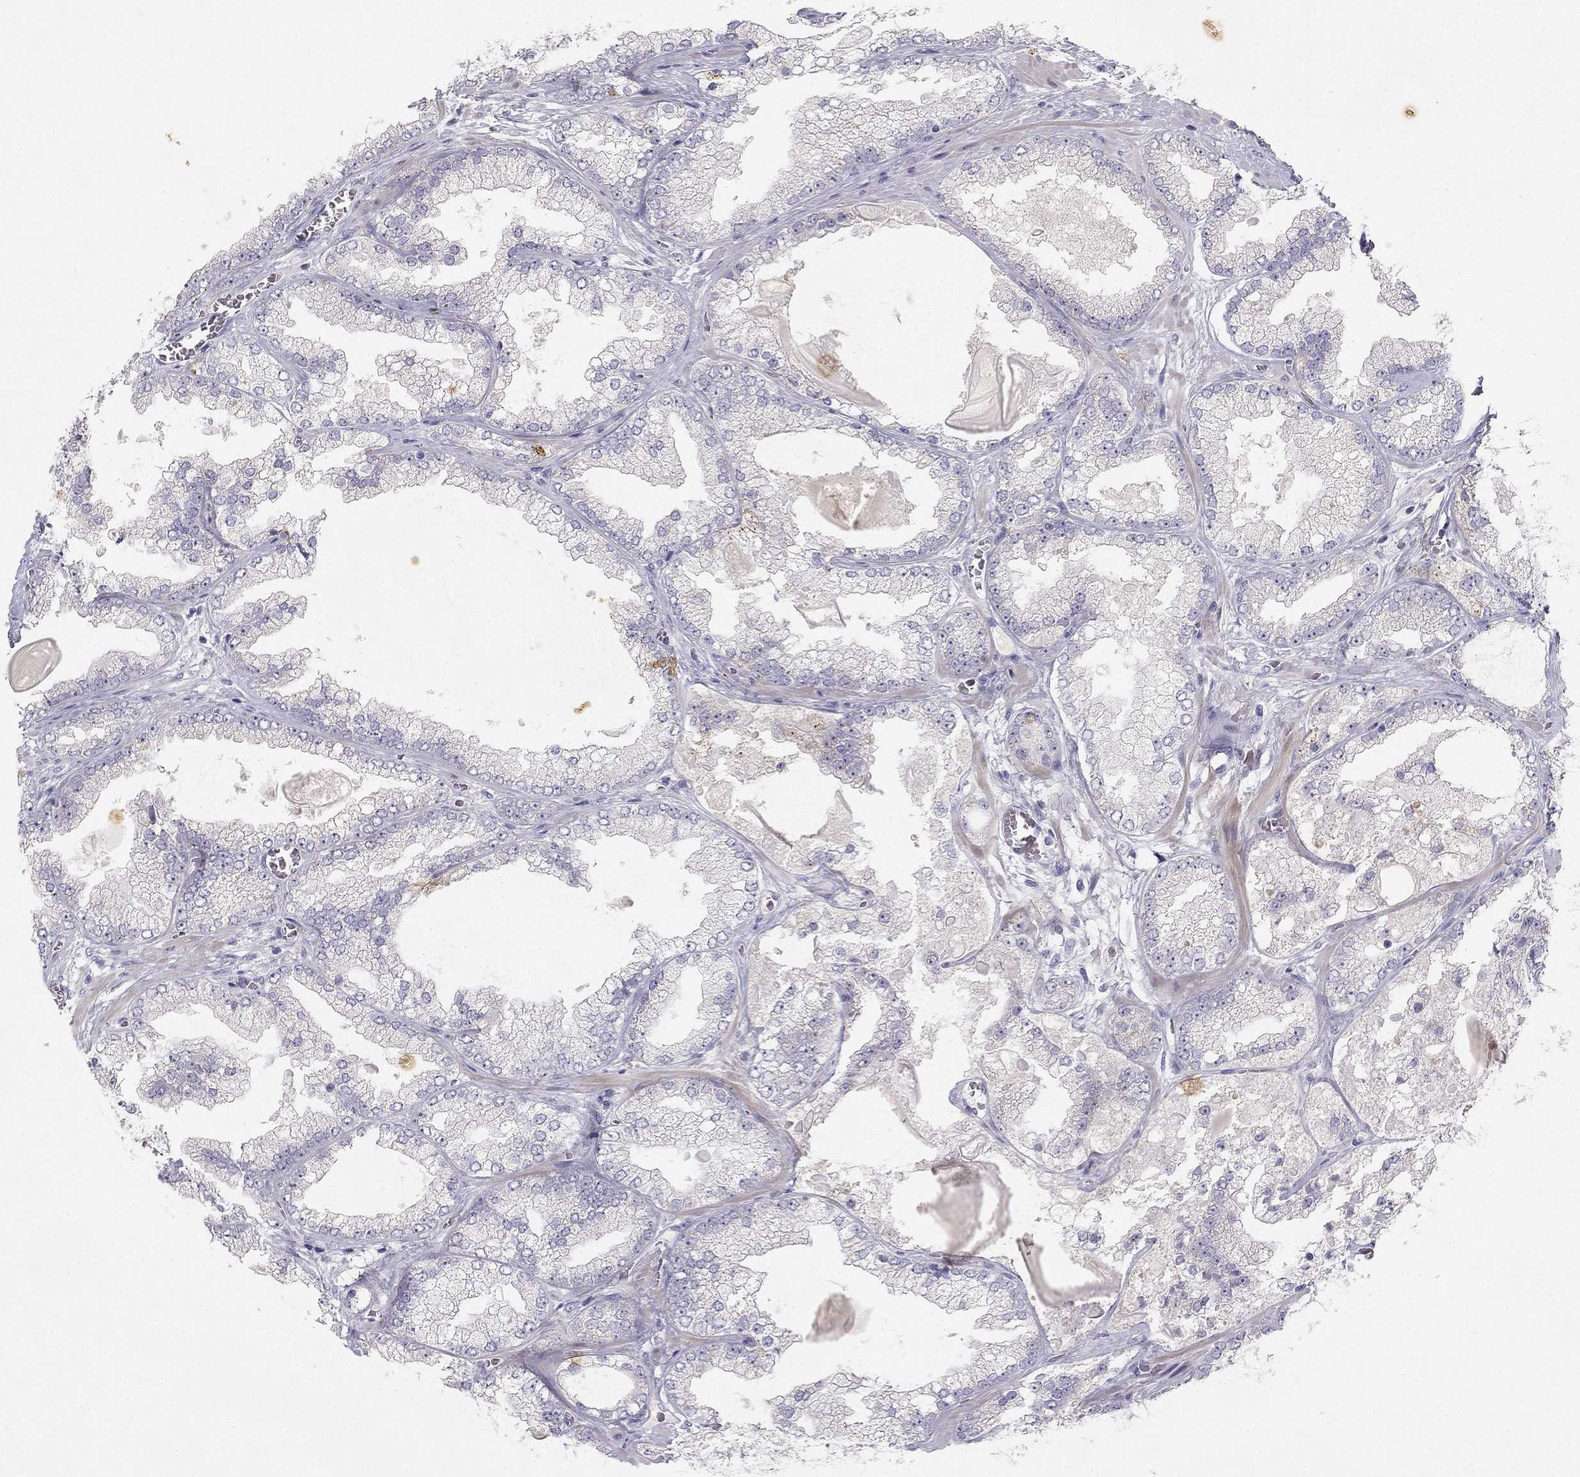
{"staining": {"intensity": "negative", "quantity": "none", "location": "none"}, "tissue": "prostate cancer", "cell_type": "Tumor cells", "image_type": "cancer", "snomed": [{"axis": "morphology", "description": "Adenocarcinoma, Low grade"}, {"axis": "topography", "description": "Prostate"}], "caption": "DAB (3,3'-diaminobenzidine) immunohistochemical staining of human prostate cancer shows no significant expression in tumor cells.", "gene": "SLC6A4", "patient": {"sex": "male", "age": 57}}